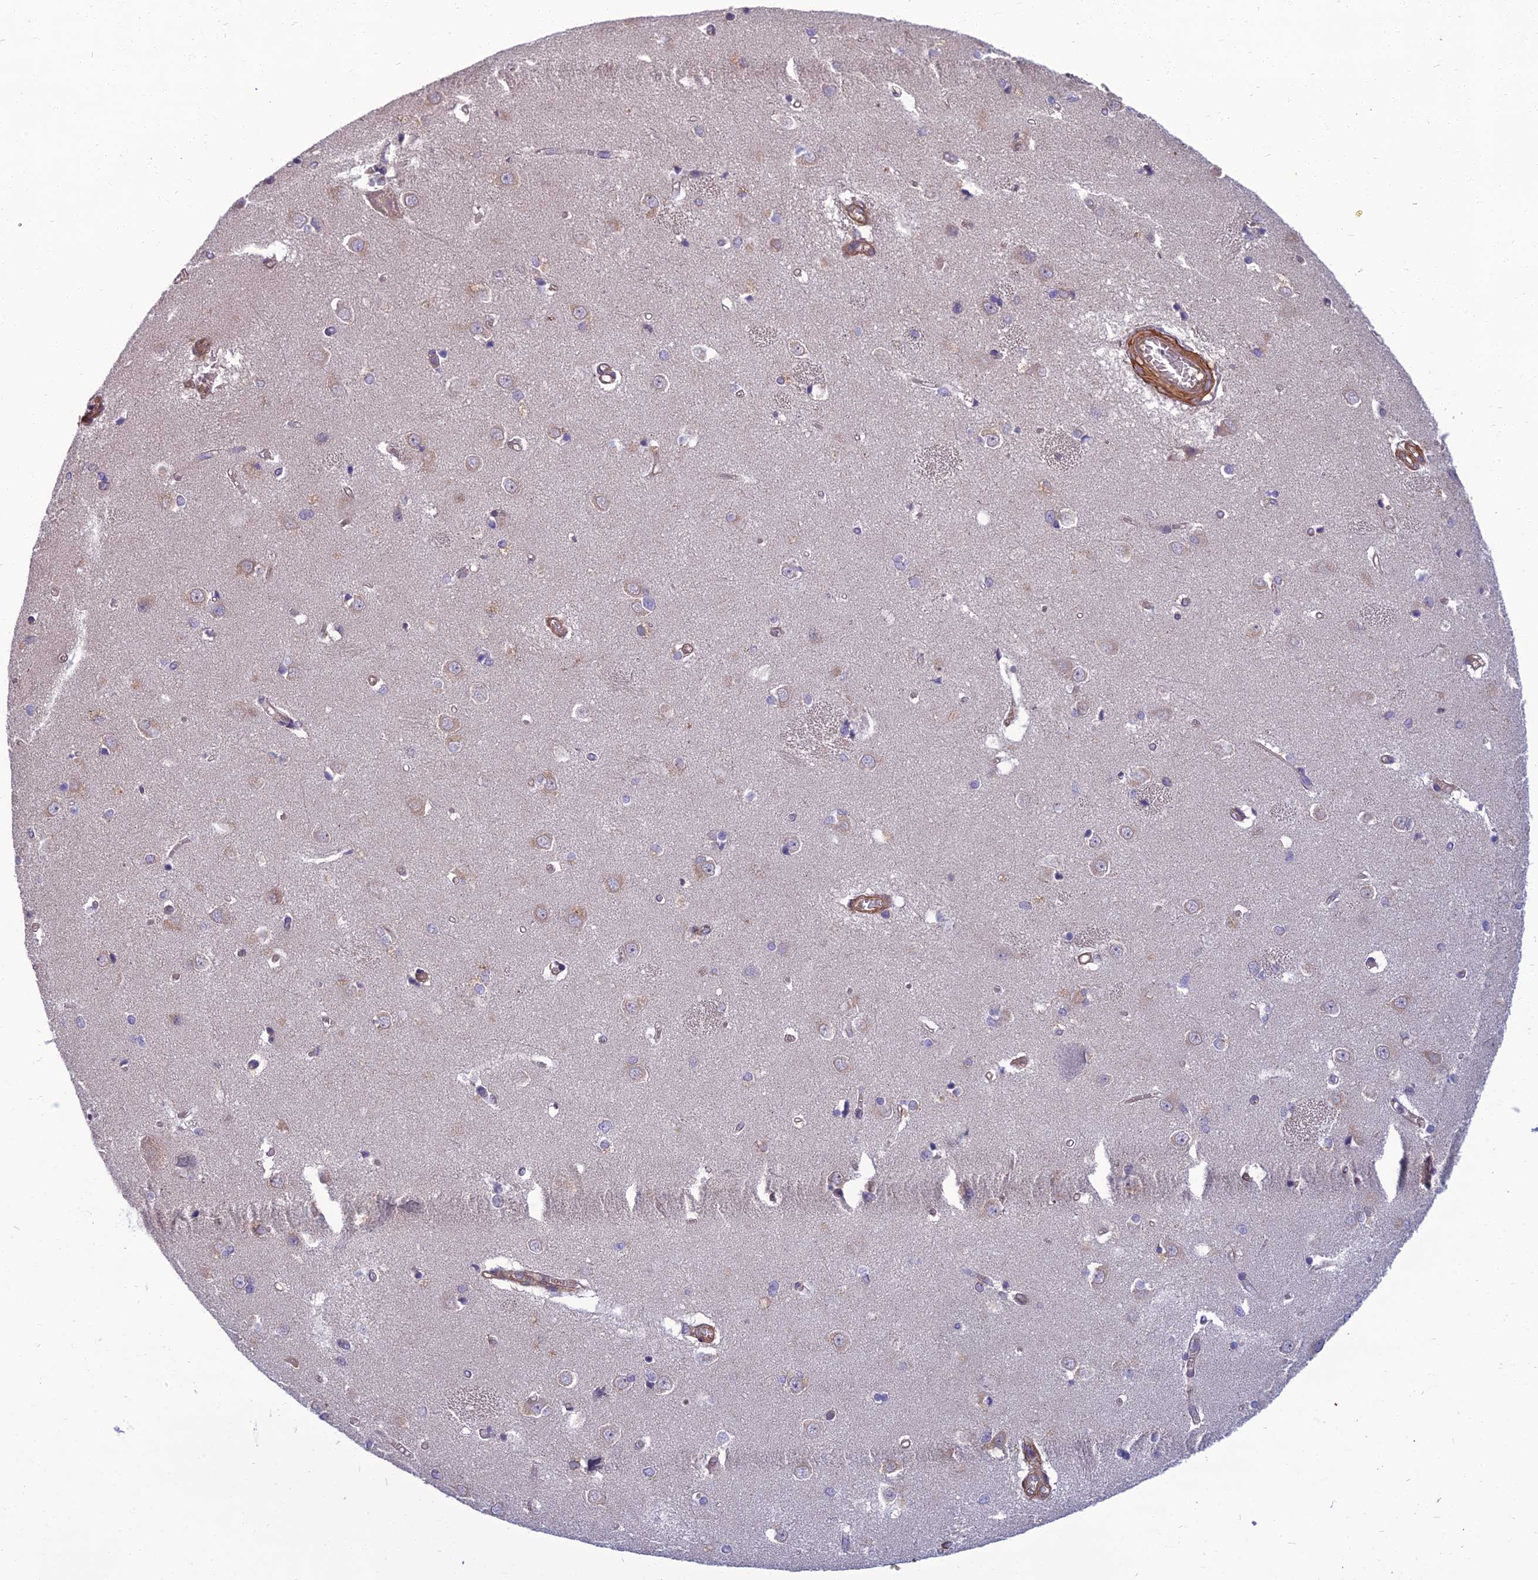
{"staining": {"intensity": "negative", "quantity": "none", "location": "none"}, "tissue": "caudate", "cell_type": "Glial cells", "image_type": "normal", "snomed": [{"axis": "morphology", "description": "Normal tissue, NOS"}, {"axis": "topography", "description": "Lateral ventricle wall"}], "caption": "The histopathology image reveals no staining of glial cells in benign caudate. Brightfield microscopy of IHC stained with DAB (brown) and hematoxylin (blue), captured at high magnification.", "gene": "WDR24", "patient": {"sex": "male", "age": 37}}